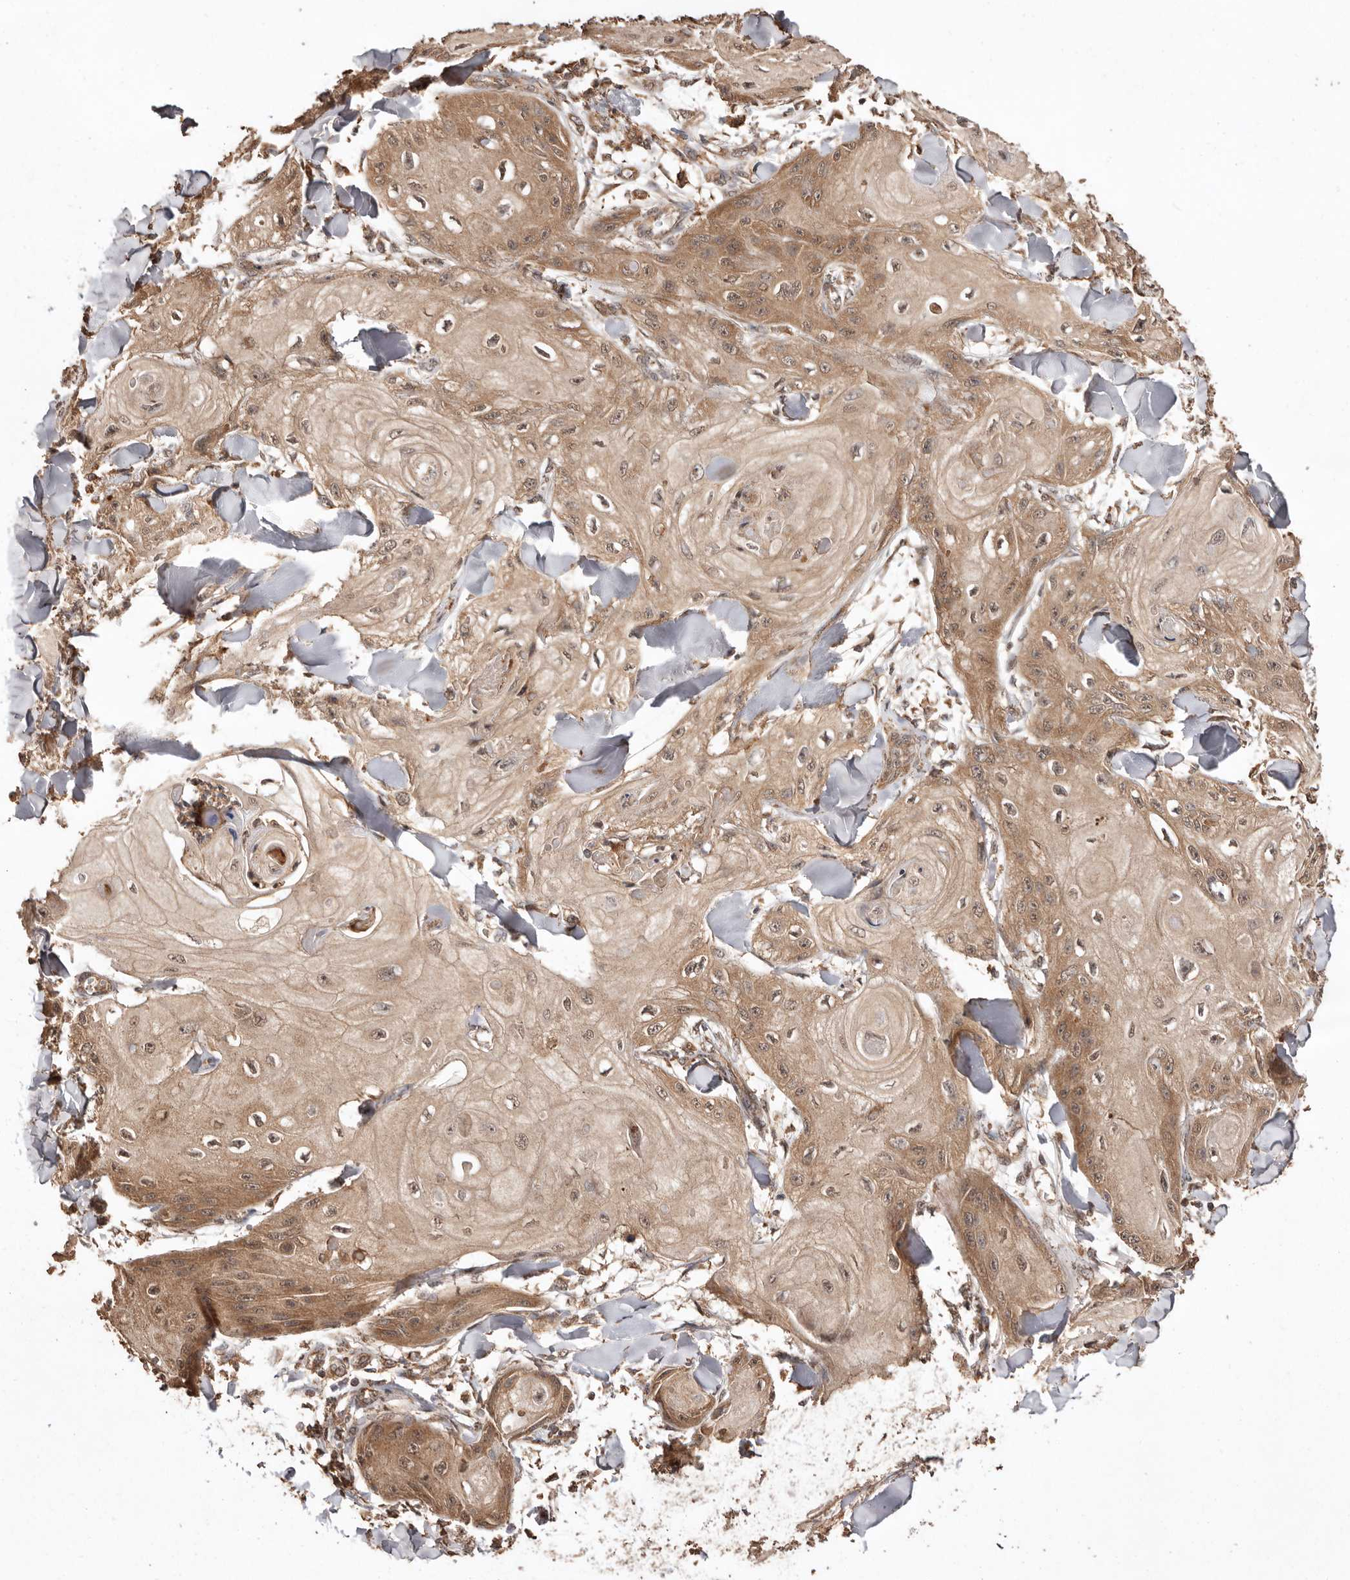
{"staining": {"intensity": "moderate", "quantity": ">75%", "location": "cytoplasmic/membranous,nuclear"}, "tissue": "skin cancer", "cell_type": "Tumor cells", "image_type": "cancer", "snomed": [{"axis": "morphology", "description": "Squamous cell carcinoma, NOS"}, {"axis": "topography", "description": "Skin"}], "caption": "This micrograph displays immunohistochemistry staining of skin cancer, with medium moderate cytoplasmic/membranous and nuclear positivity in about >75% of tumor cells.", "gene": "RWDD1", "patient": {"sex": "male", "age": 74}}